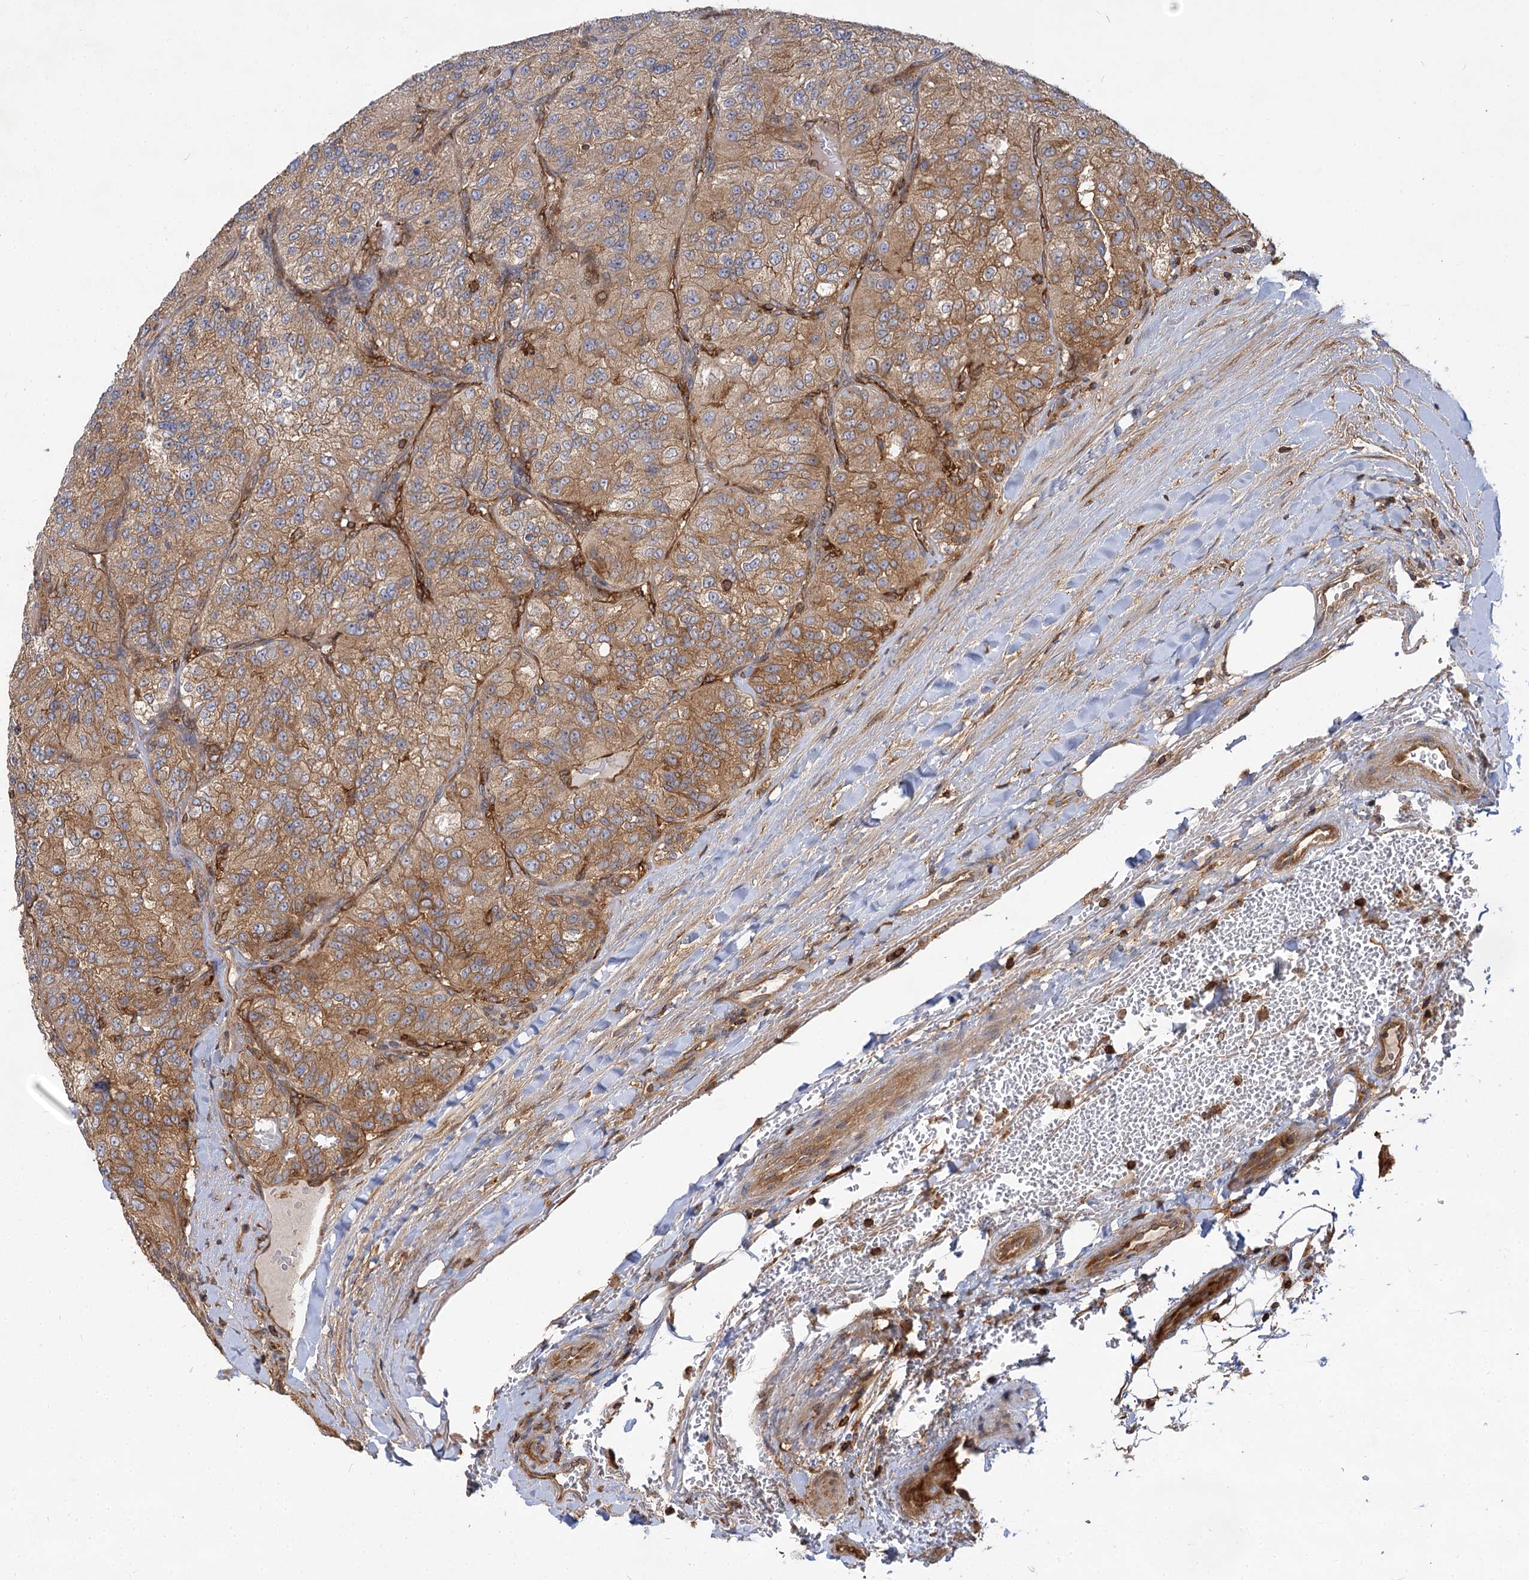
{"staining": {"intensity": "moderate", "quantity": ">75%", "location": "cytoplasmic/membranous"}, "tissue": "renal cancer", "cell_type": "Tumor cells", "image_type": "cancer", "snomed": [{"axis": "morphology", "description": "Adenocarcinoma, NOS"}, {"axis": "topography", "description": "Kidney"}], "caption": "Immunohistochemical staining of human adenocarcinoma (renal) demonstrates medium levels of moderate cytoplasmic/membranous protein expression in approximately >75% of tumor cells.", "gene": "PACS1", "patient": {"sex": "female", "age": 63}}